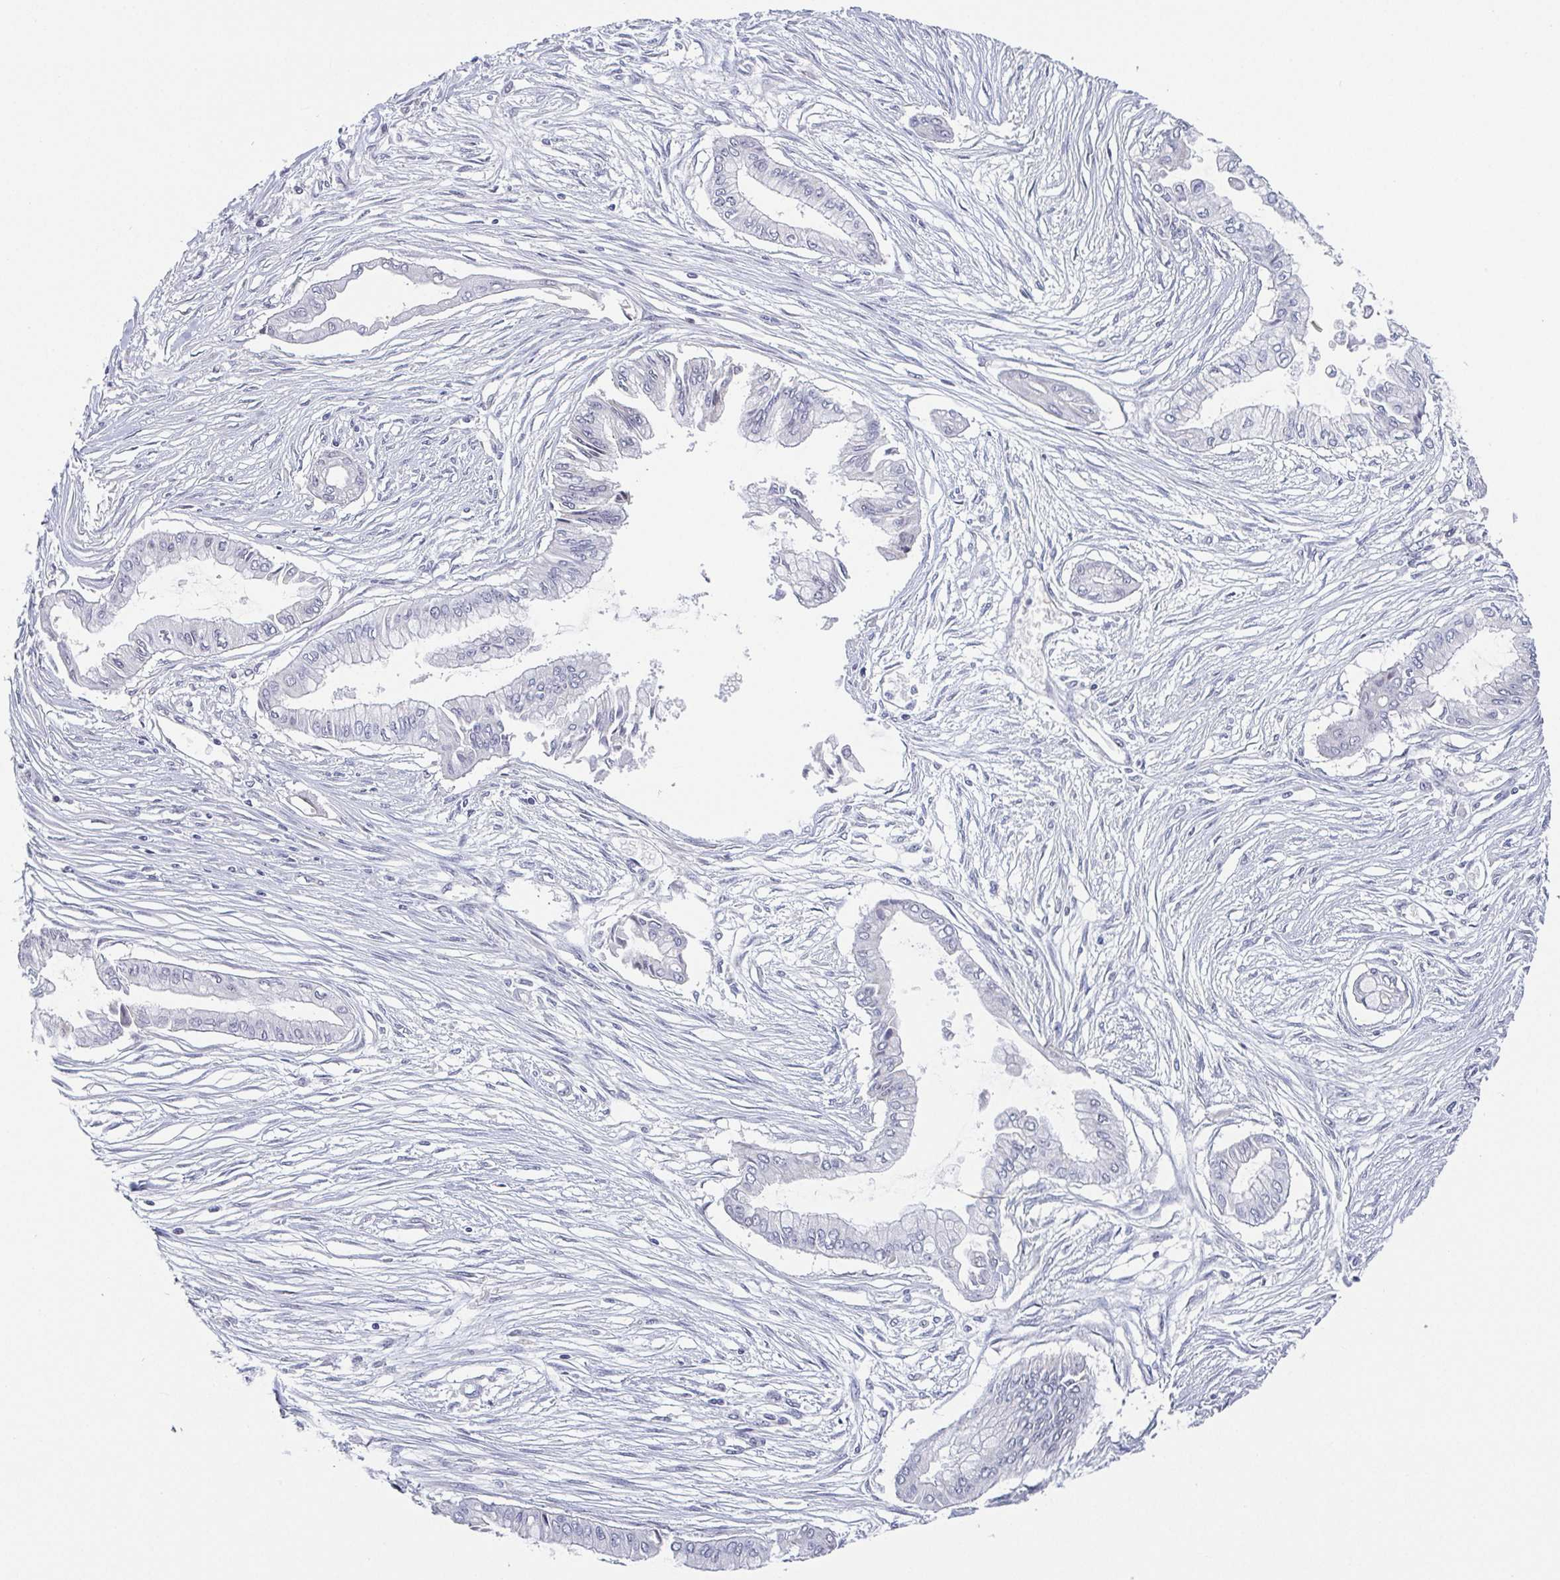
{"staining": {"intensity": "negative", "quantity": "none", "location": "none"}, "tissue": "pancreatic cancer", "cell_type": "Tumor cells", "image_type": "cancer", "snomed": [{"axis": "morphology", "description": "Adenocarcinoma, NOS"}, {"axis": "topography", "description": "Pancreas"}], "caption": "The photomicrograph displays no staining of tumor cells in pancreatic cancer (adenocarcinoma).", "gene": "EXOSC7", "patient": {"sex": "female", "age": 68}}